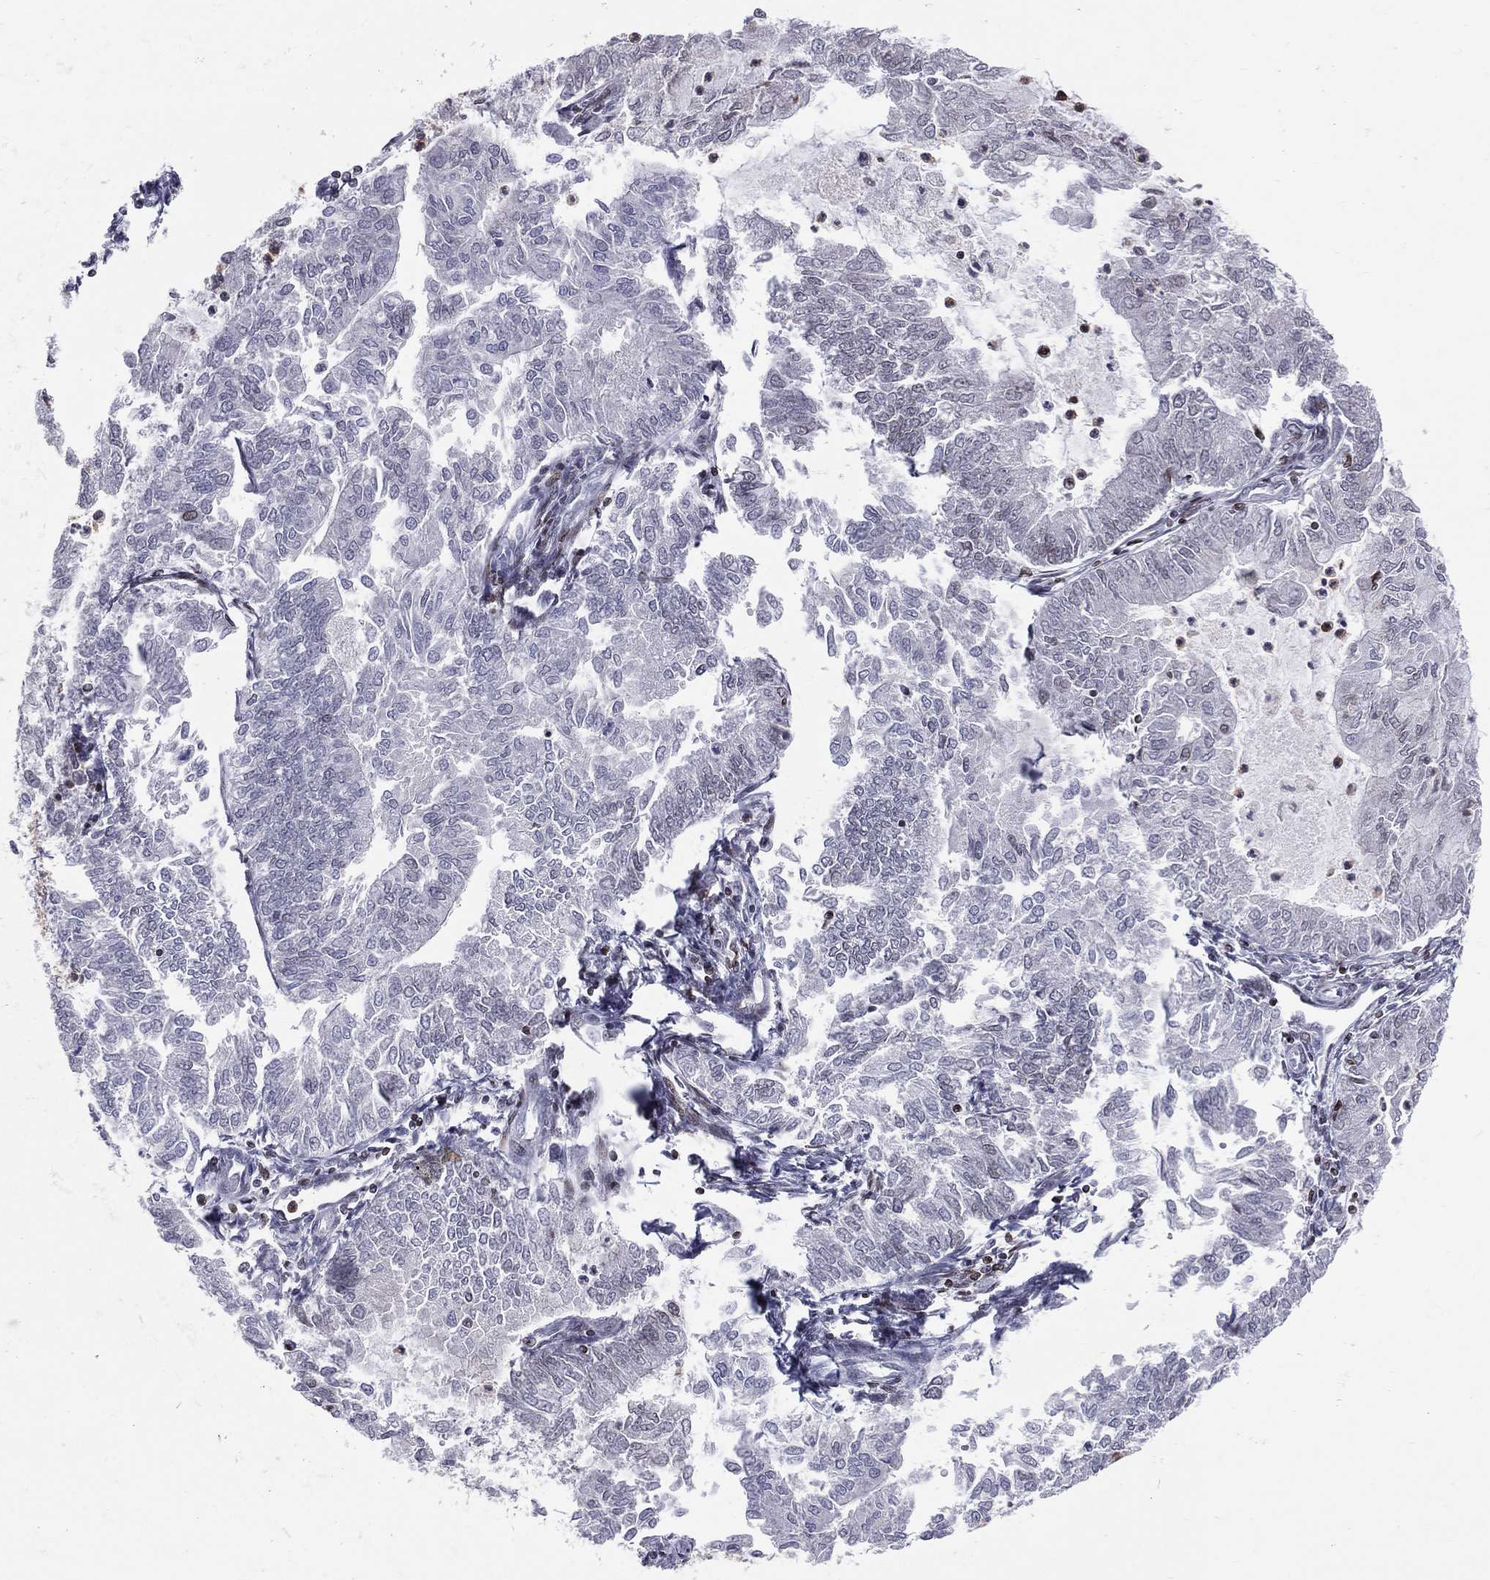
{"staining": {"intensity": "negative", "quantity": "none", "location": "none"}, "tissue": "endometrial cancer", "cell_type": "Tumor cells", "image_type": "cancer", "snomed": [{"axis": "morphology", "description": "Adenocarcinoma, NOS"}, {"axis": "topography", "description": "Endometrium"}], "caption": "Tumor cells are negative for brown protein staining in endometrial adenocarcinoma.", "gene": "DBF4B", "patient": {"sex": "female", "age": 59}}